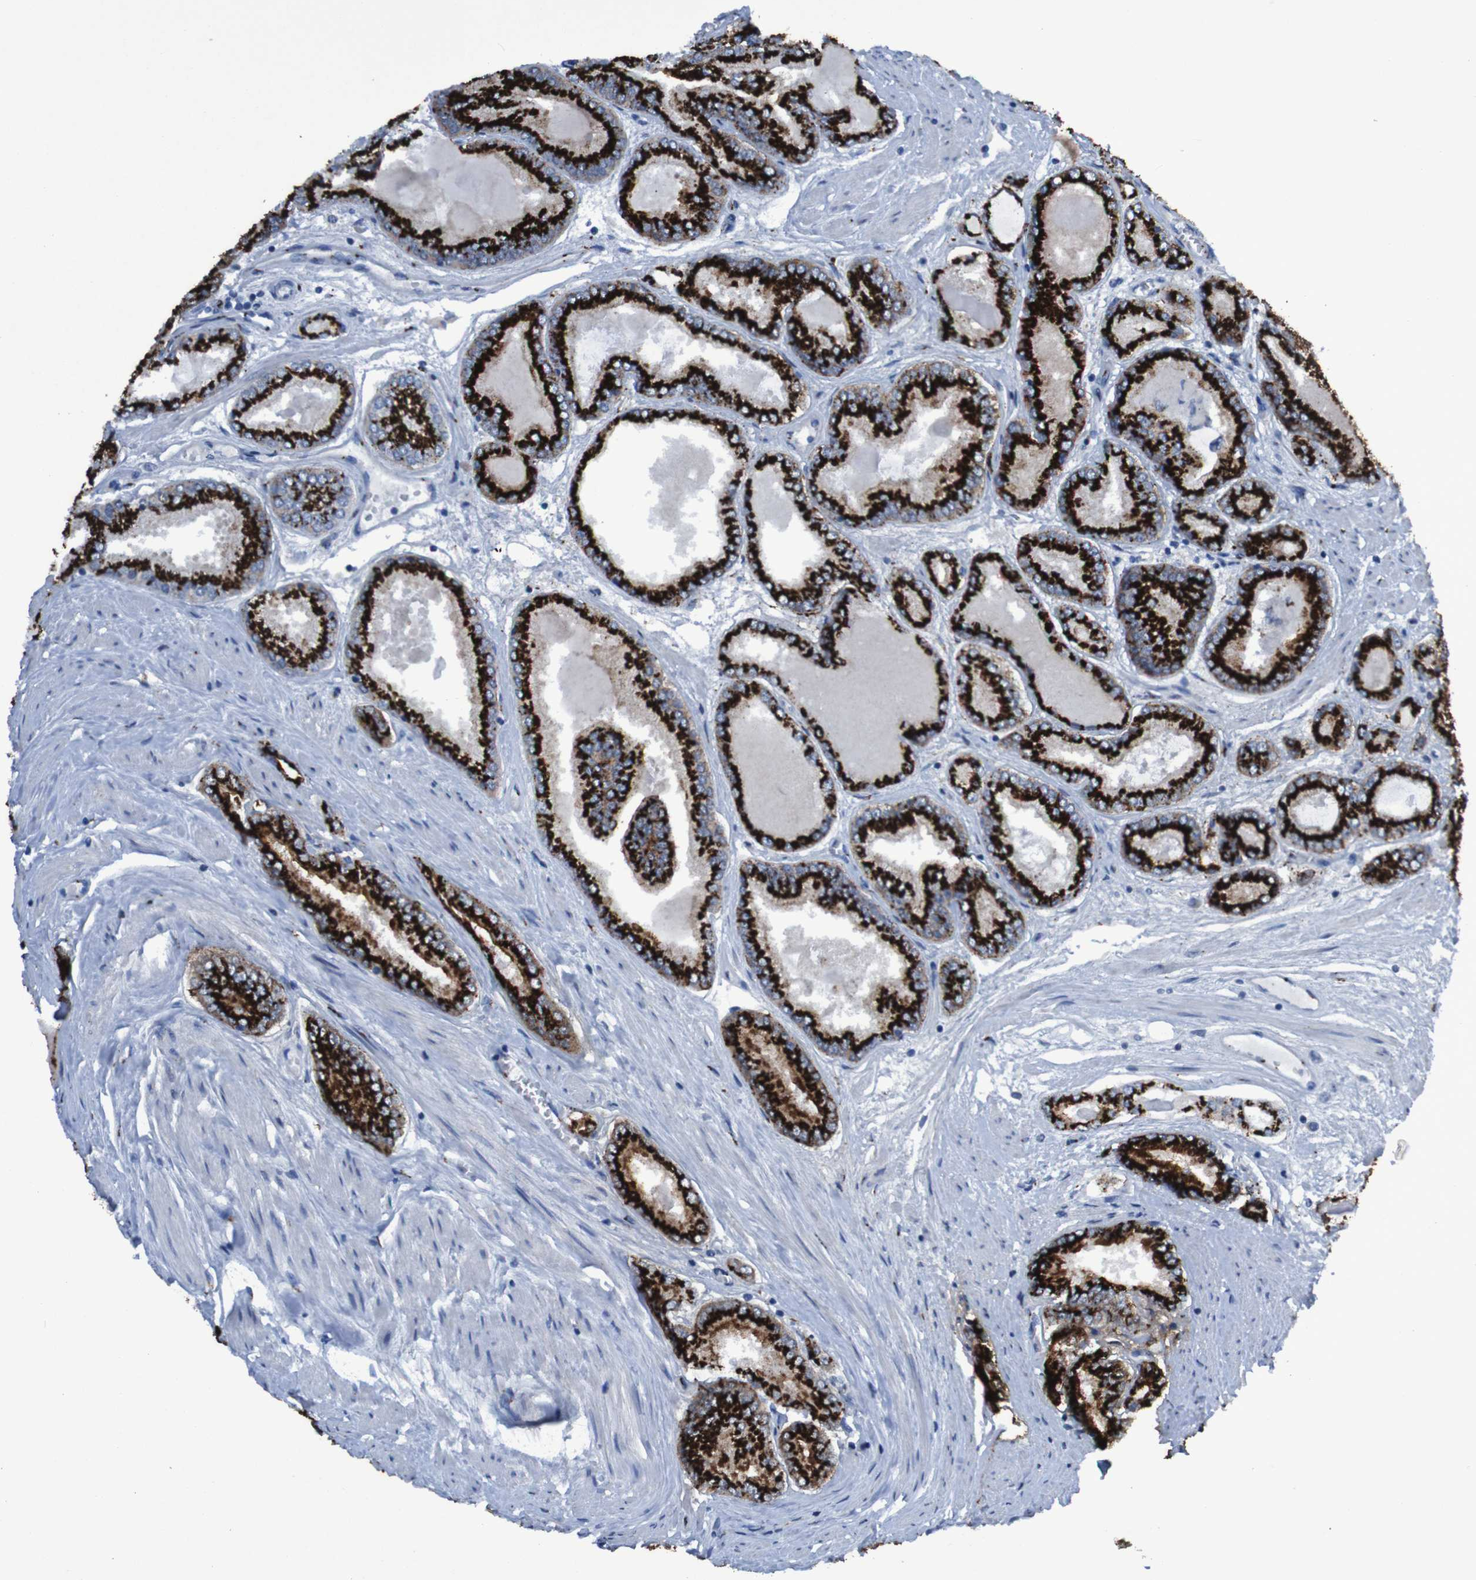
{"staining": {"intensity": "strong", "quantity": ">75%", "location": "cytoplasmic/membranous"}, "tissue": "prostate cancer", "cell_type": "Tumor cells", "image_type": "cancer", "snomed": [{"axis": "morphology", "description": "Adenocarcinoma, High grade"}, {"axis": "topography", "description": "Prostate"}], "caption": "Prostate cancer stained for a protein (brown) exhibits strong cytoplasmic/membranous positive staining in approximately >75% of tumor cells.", "gene": "GOLM1", "patient": {"sex": "male", "age": 59}}